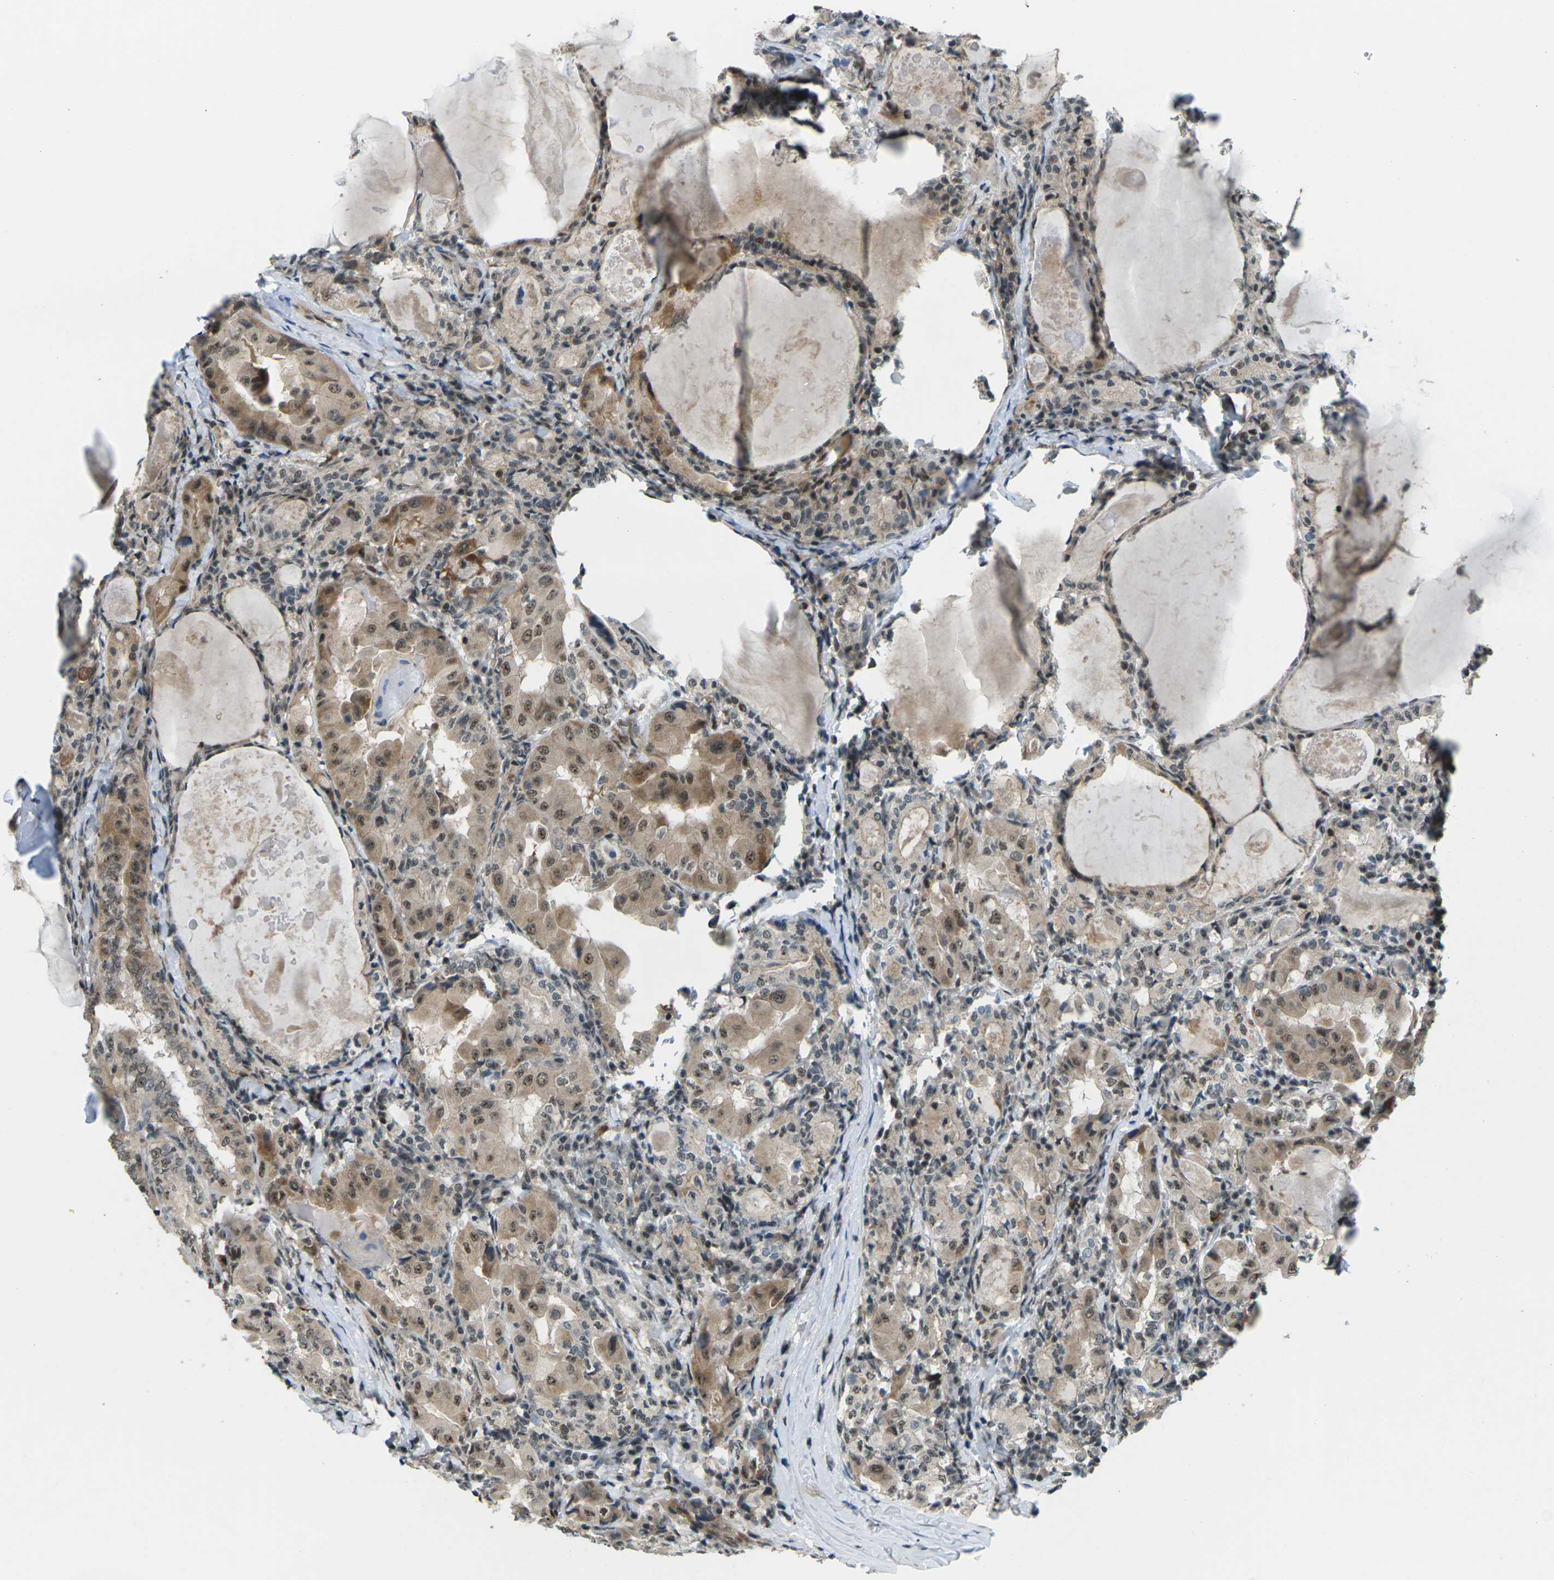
{"staining": {"intensity": "moderate", "quantity": ">75%", "location": "nuclear"}, "tissue": "thyroid cancer", "cell_type": "Tumor cells", "image_type": "cancer", "snomed": [{"axis": "morphology", "description": "Papillary adenocarcinoma, NOS"}, {"axis": "topography", "description": "Thyroid gland"}], "caption": "Immunohistochemical staining of thyroid papillary adenocarcinoma reveals moderate nuclear protein expression in approximately >75% of tumor cells.", "gene": "UBE2S", "patient": {"sex": "female", "age": 42}}